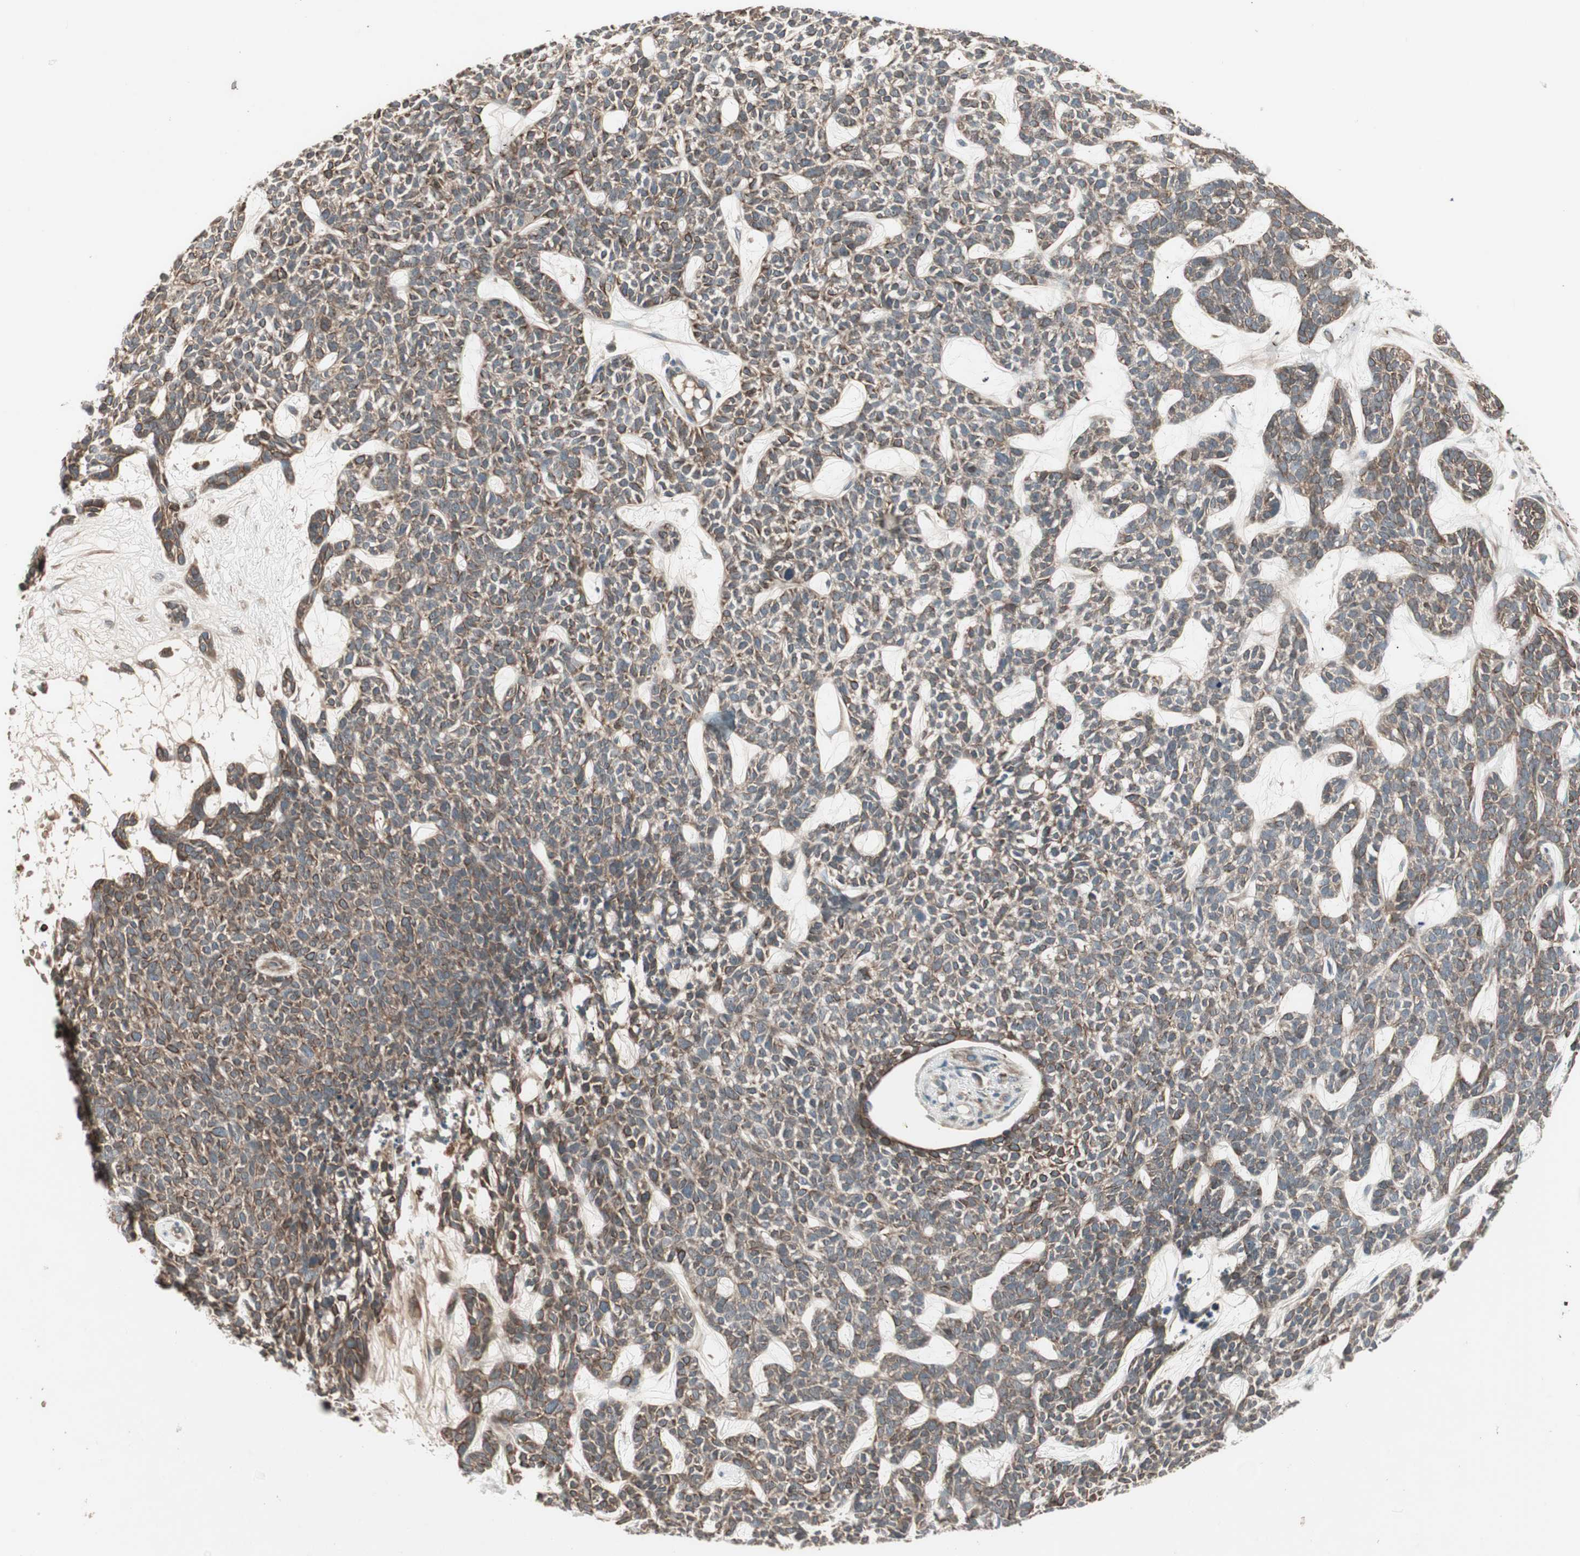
{"staining": {"intensity": "moderate", "quantity": ">75%", "location": "cytoplasmic/membranous"}, "tissue": "skin cancer", "cell_type": "Tumor cells", "image_type": "cancer", "snomed": [{"axis": "morphology", "description": "Basal cell carcinoma"}, {"axis": "topography", "description": "Skin"}], "caption": "Immunohistochemistry of human skin cancer demonstrates medium levels of moderate cytoplasmic/membranous staining in approximately >75% of tumor cells.", "gene": "TFPI", "patient": {"sex": "female", "age": 84}}